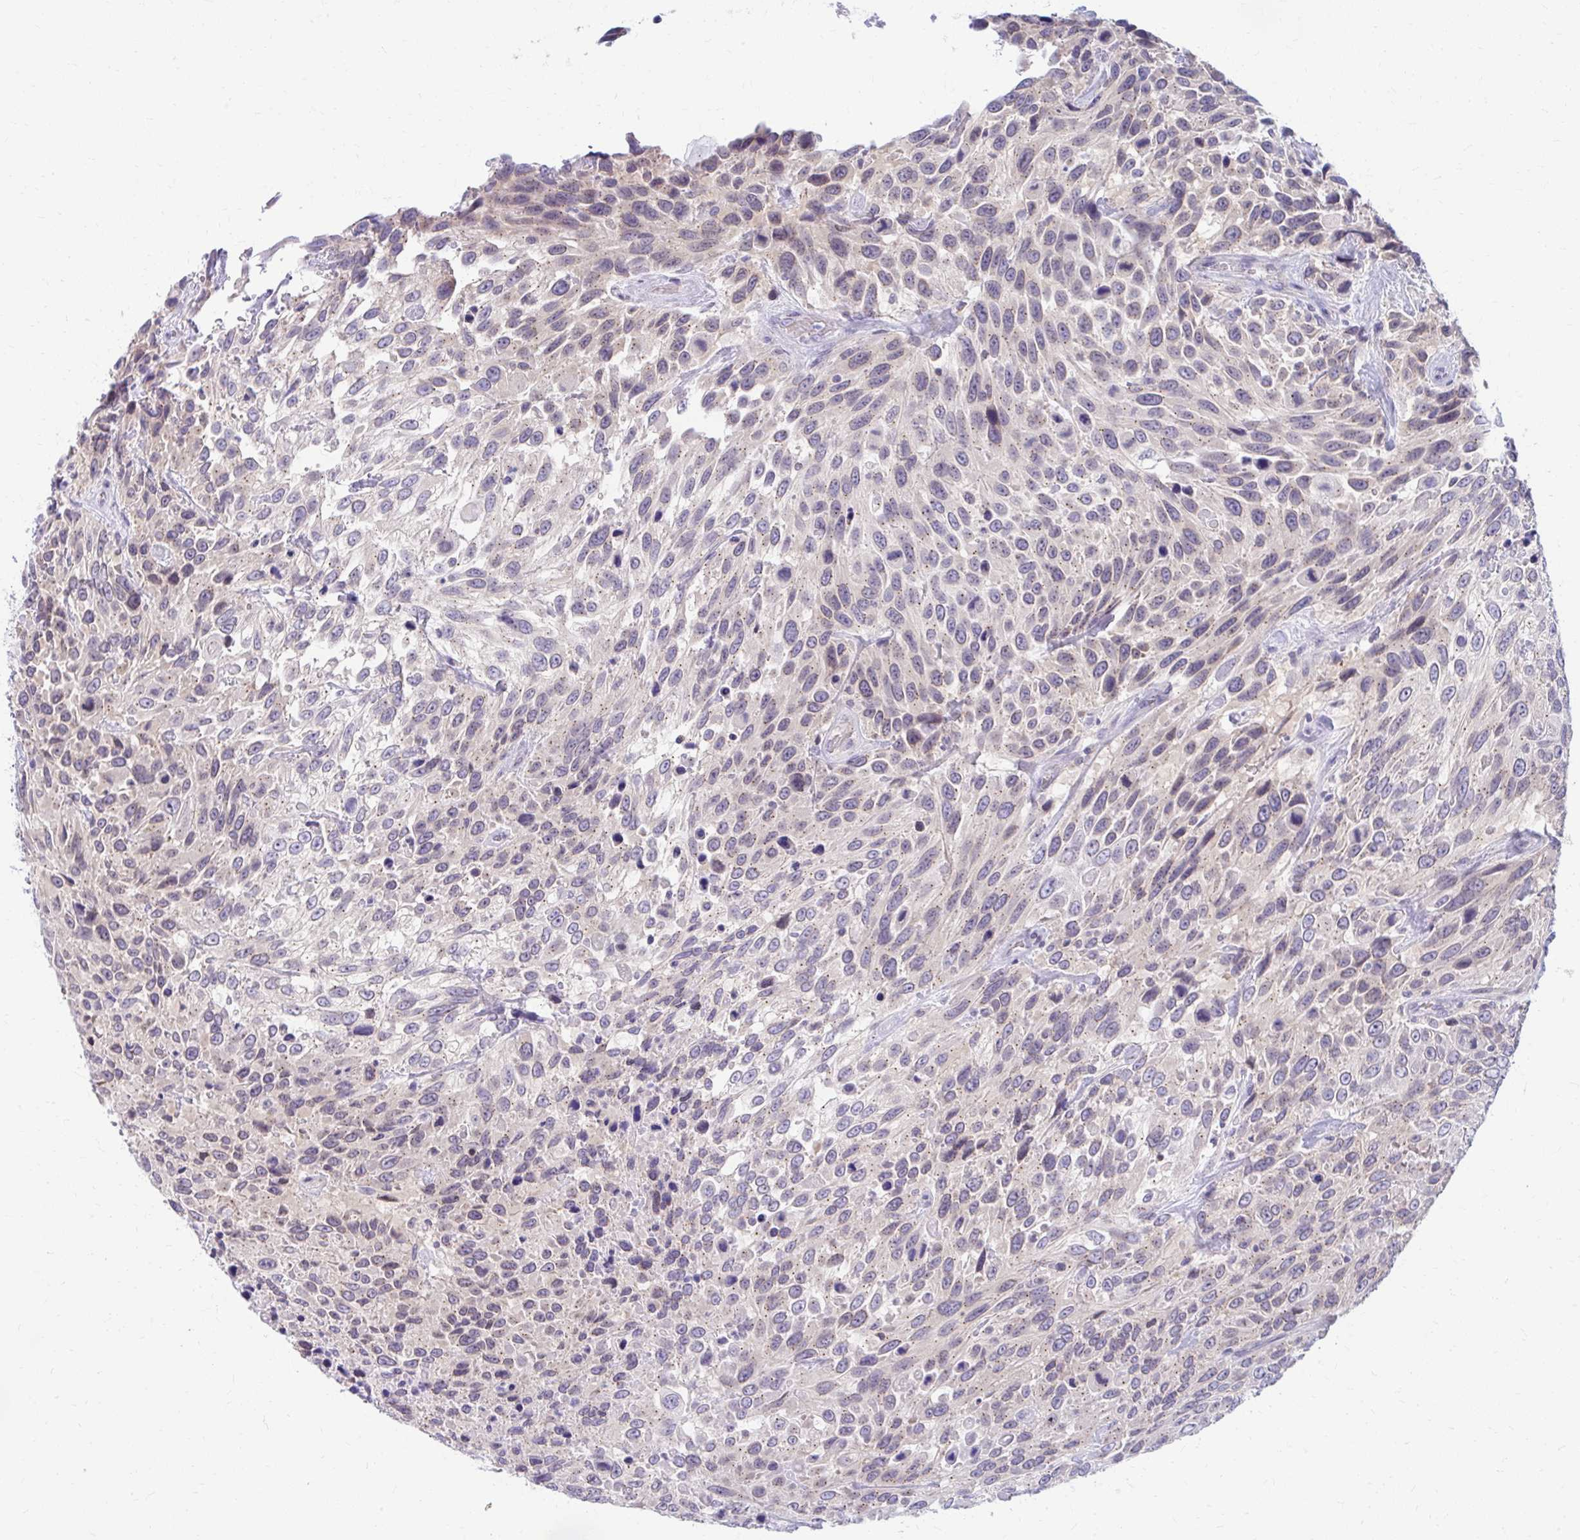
{"staining": {"intensity": "weak", "quantity": "25%-75%", "location": "cytoplasmic/membranous,nuclear"}, "tissue": "urothelial cancer", "cell_type": "Tumor cells", "image_type": "cancer", "snomed": [{"axis": "morphology", "description": "Urothelial carcinoma, High grade"}, {"axis": "topography", "description": "Urinary bladder"}], "caption": "Immunohistochemistry (IHC) (DAB (3,3'-diaminobenzidine)) staining of human urothelial cancer exhibits weak cytoplasmic/membranous and nuclear protein positivity in about 25%-75% of tumor cells.", "gene": "RADIL", "patient": {"sex": "female", "age": 70}}